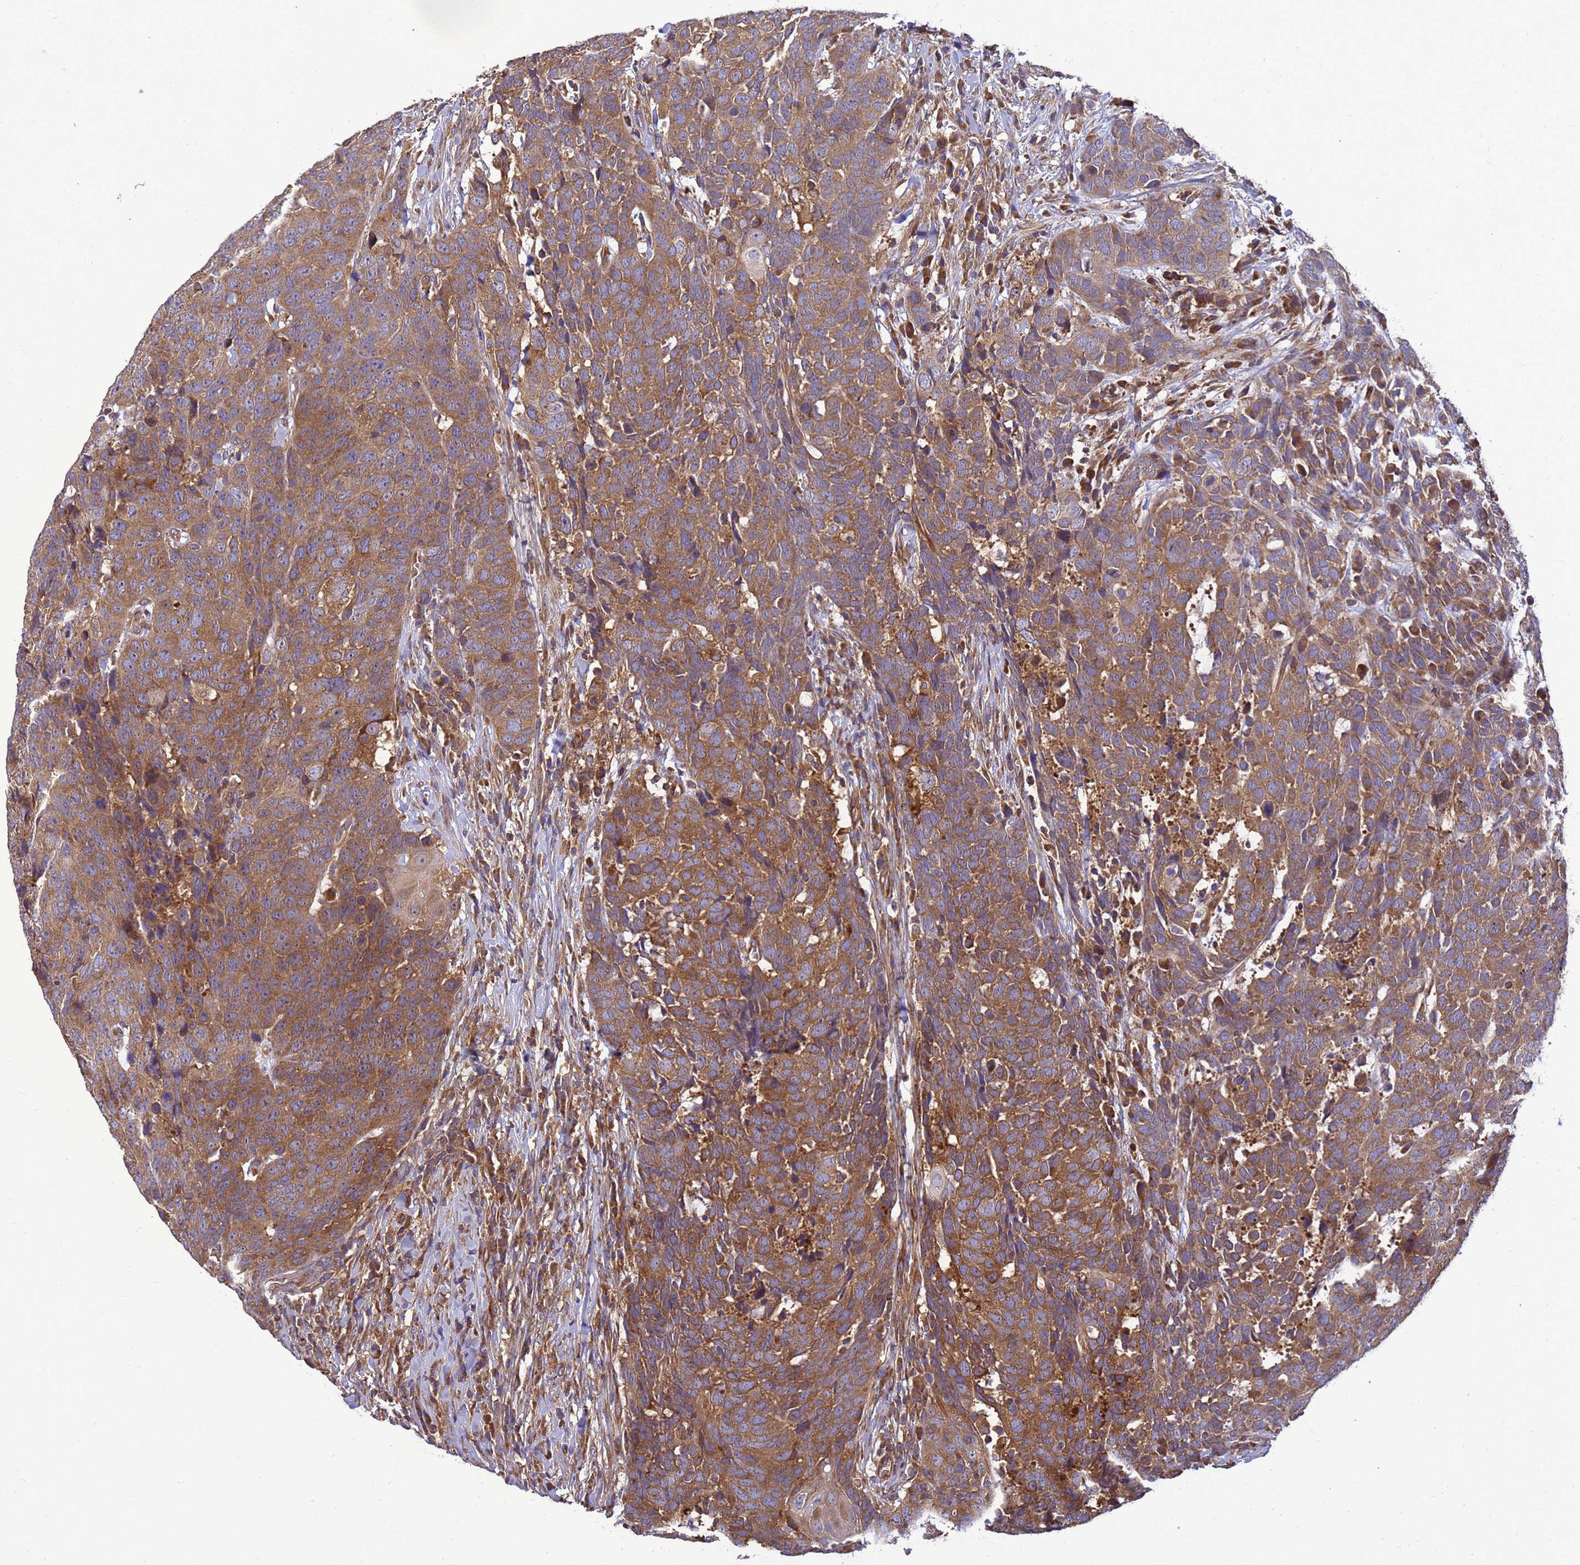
{"staining": {"intensity": "moderate", "quantity": ">75%", "location": "cytoplasmic/membranous"}, "tissue": "head and neck cancer", "cell_type": "Tumor cells", "image_type": "cancer", "snomed": [{"axis": "morphology", "description": "Squamous cell carcinoma, NOS"}, {"axis": "topography", "description": "Head-Neck"}], "caption": "The photomicrograph shows immunohistochemical staining of squamous cell carcinoma (head and neck). There is moderate cytoplasmic/membranous positivity is seen in about >75% of tumor cells. (DAB (3,3'-diaminobenzidine) IHC with brightfield microscopy, high magnification).", "gene": "BECN1", "patient": {"sex": "male", "age": 66}}